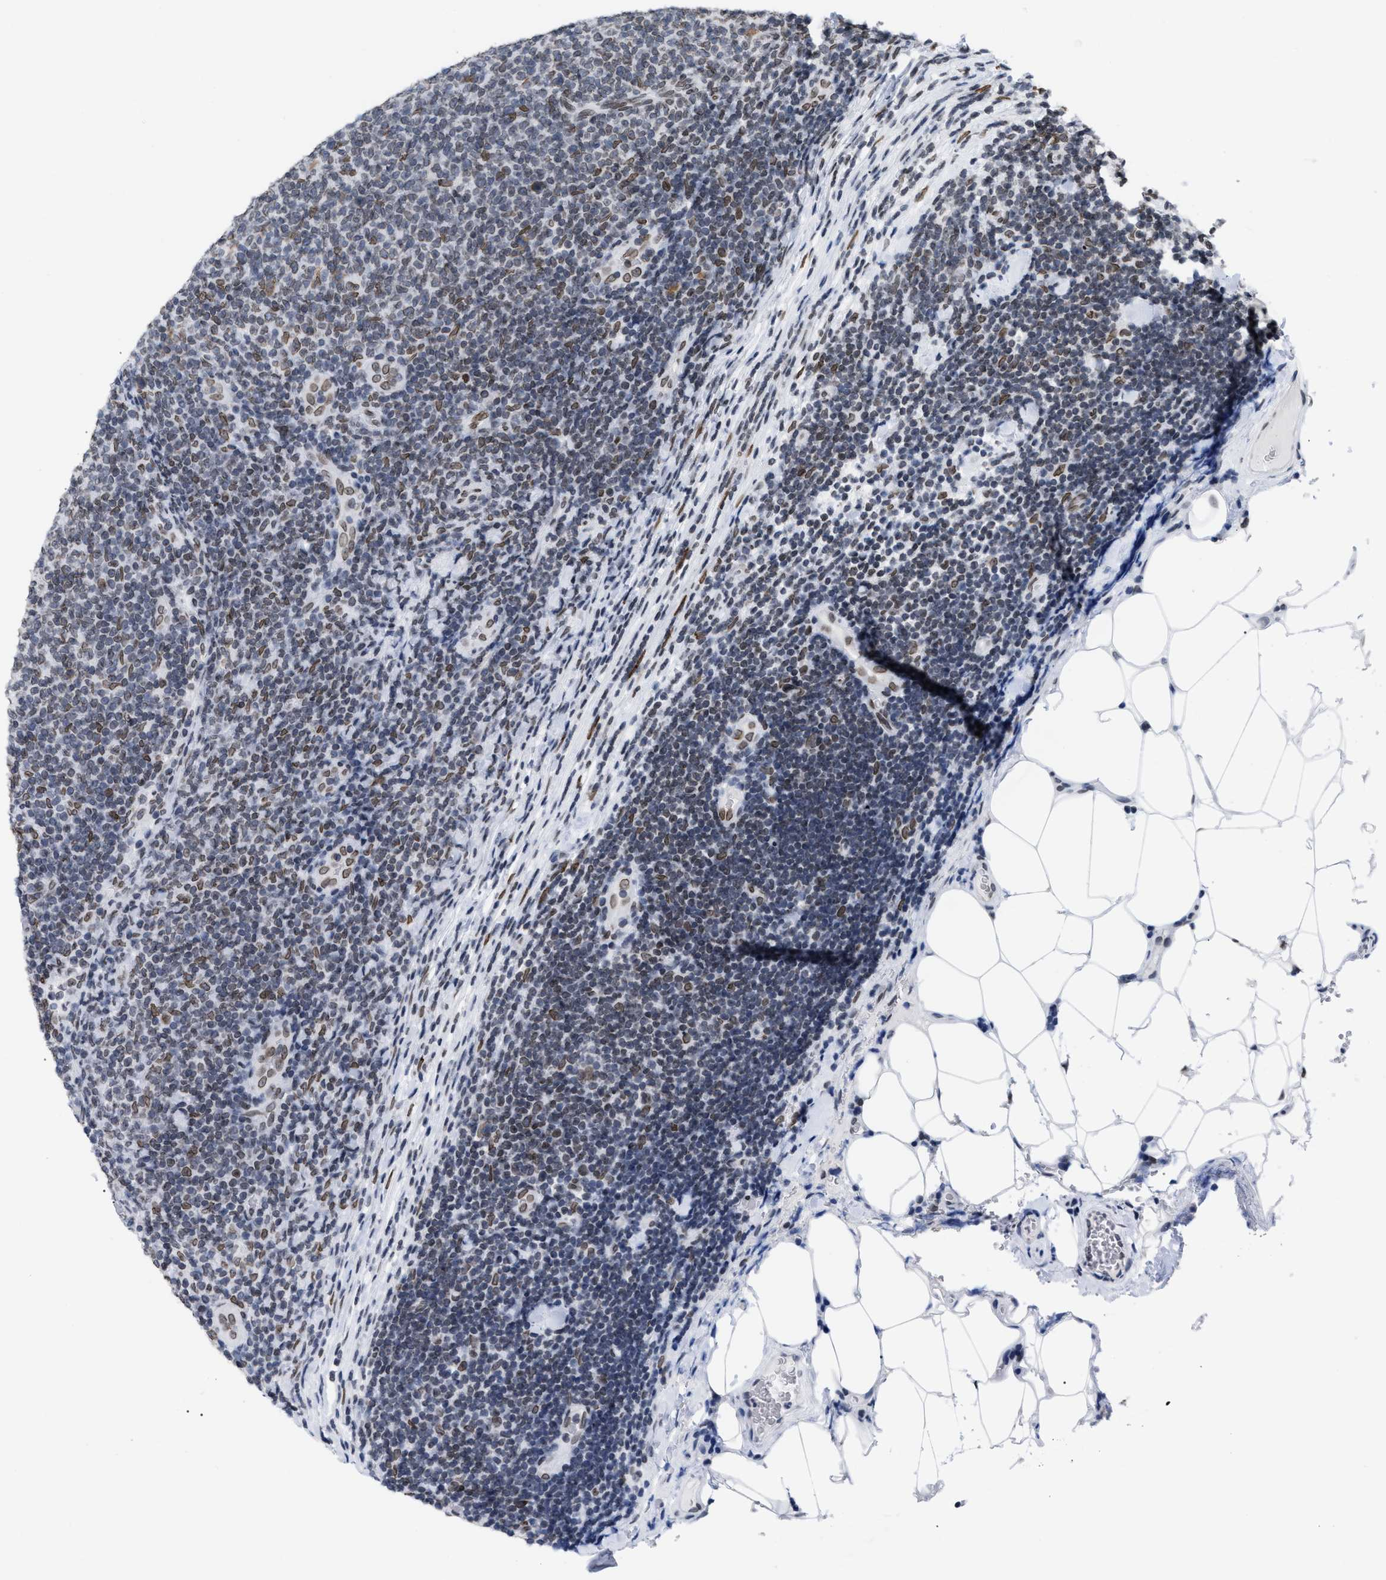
{"staining": {"intensity": "moderate", "quantity": "<25%", "location": "nuclear"}, "tissue": "lymphoma", "cell_type": "Tumor cells", "image_type": "cancer", "snomed": [{"axis": "morphology", "description": "Malignant lymphoma, non-Hodgkin's type, Low grade"}, {"axis": "topography", "description": "Lymph node"}], "caption": "Immunohistochemical staining of human malignant lymphoma, non-Hodgkin's type (low-grade) shows low levels of moderate nuclear expression in approximately <25% of tumor cells. Using DAB (3,3'-diaminobenzidine) (brown) and hematoxylin (blue) stains, captured at high magnification using brightfield microscopy.", "gene": "TPR", "patient": {"sex": "male", "age": 66}}